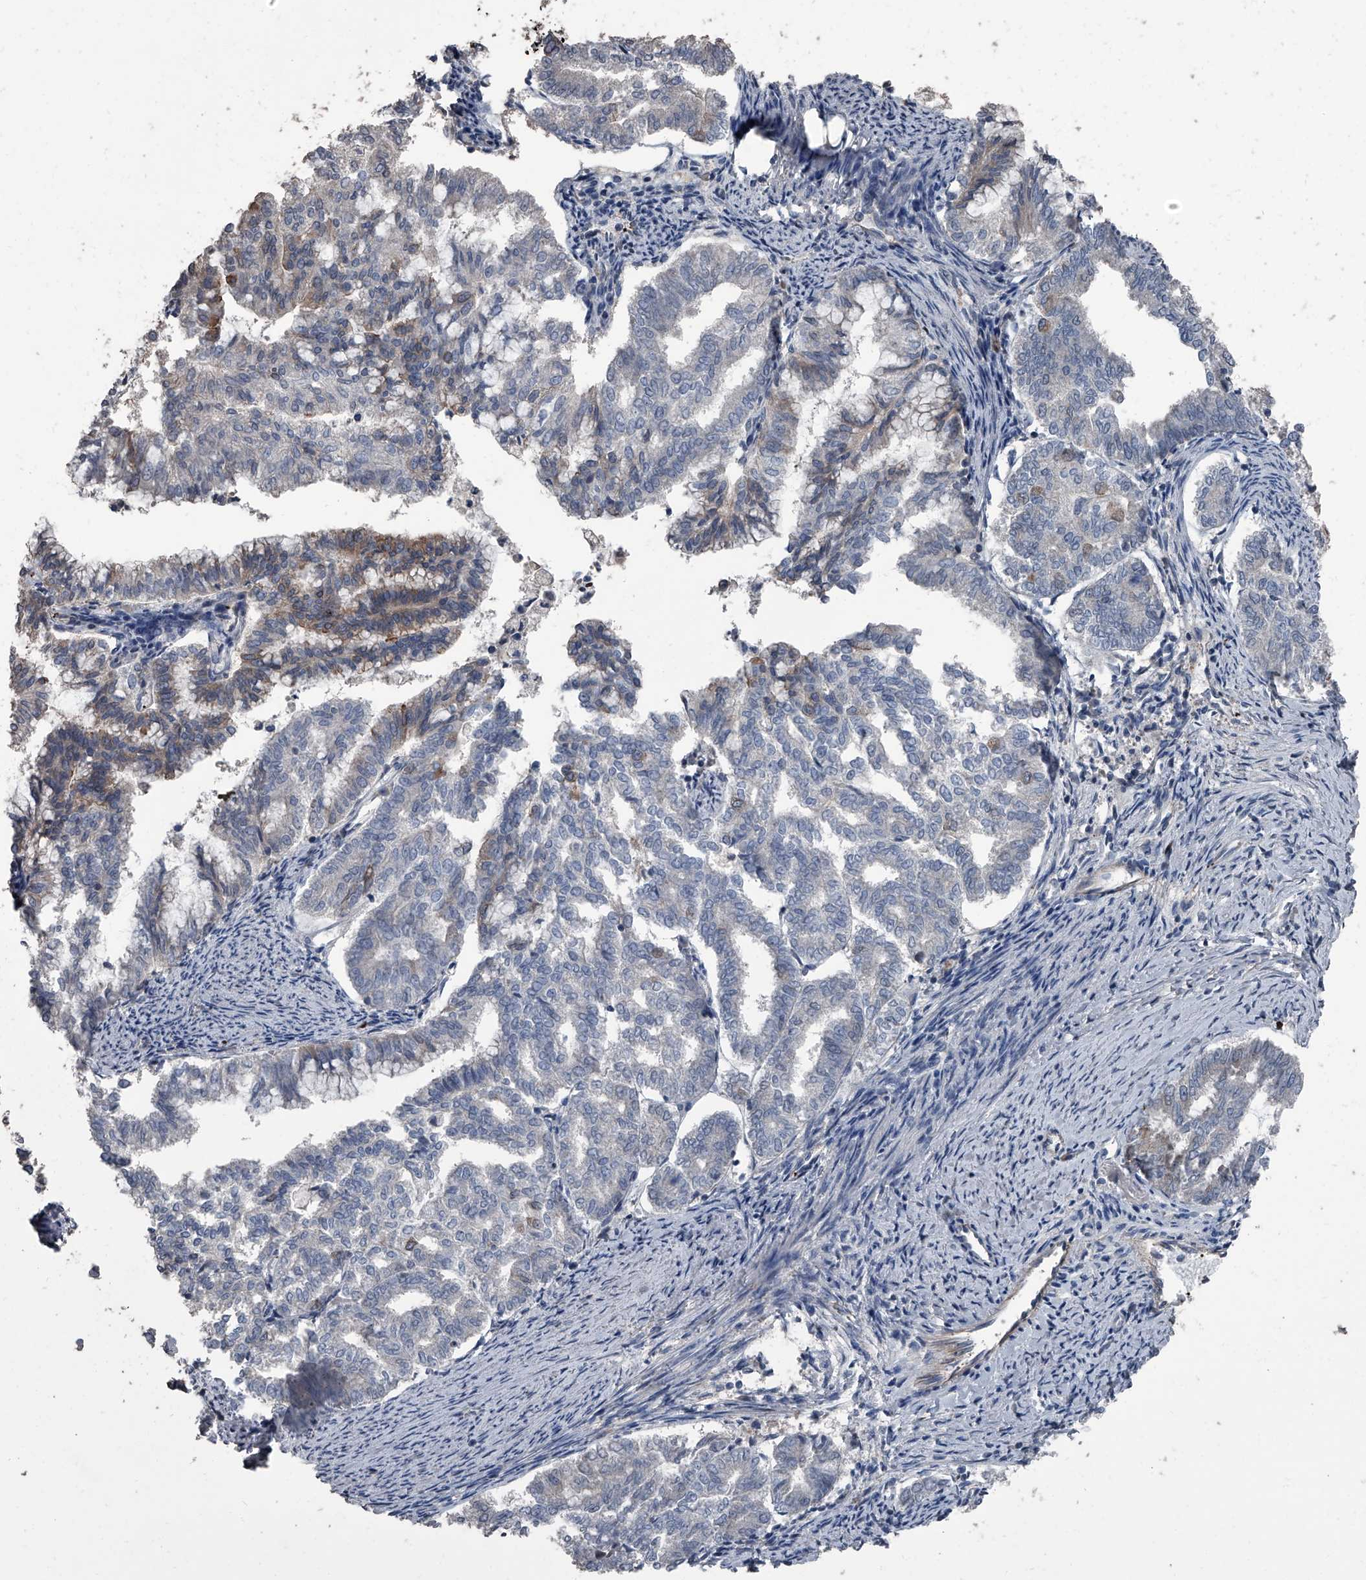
{"staining": {"intensity": "negative", "quantity": "none", "location": "none"}, "tissue": "endometrial cancer", "cell_type": "Tumor cells", "image_type": "cancer", "snomed": [{"axis": "morphology", "description": "Adenocarcinoma, NOS"}, {"axis": "topography", "description": "Endometrium"}], "caption": "Tumor cells are negative for protein expression in human endometrial cancer. (DAB (3,3'-diaminobenzidine) immunohistochemistry with hematoxylin counter stain).", "gene": "OARD1", "patient": {"sex": "female", "age": 79}}